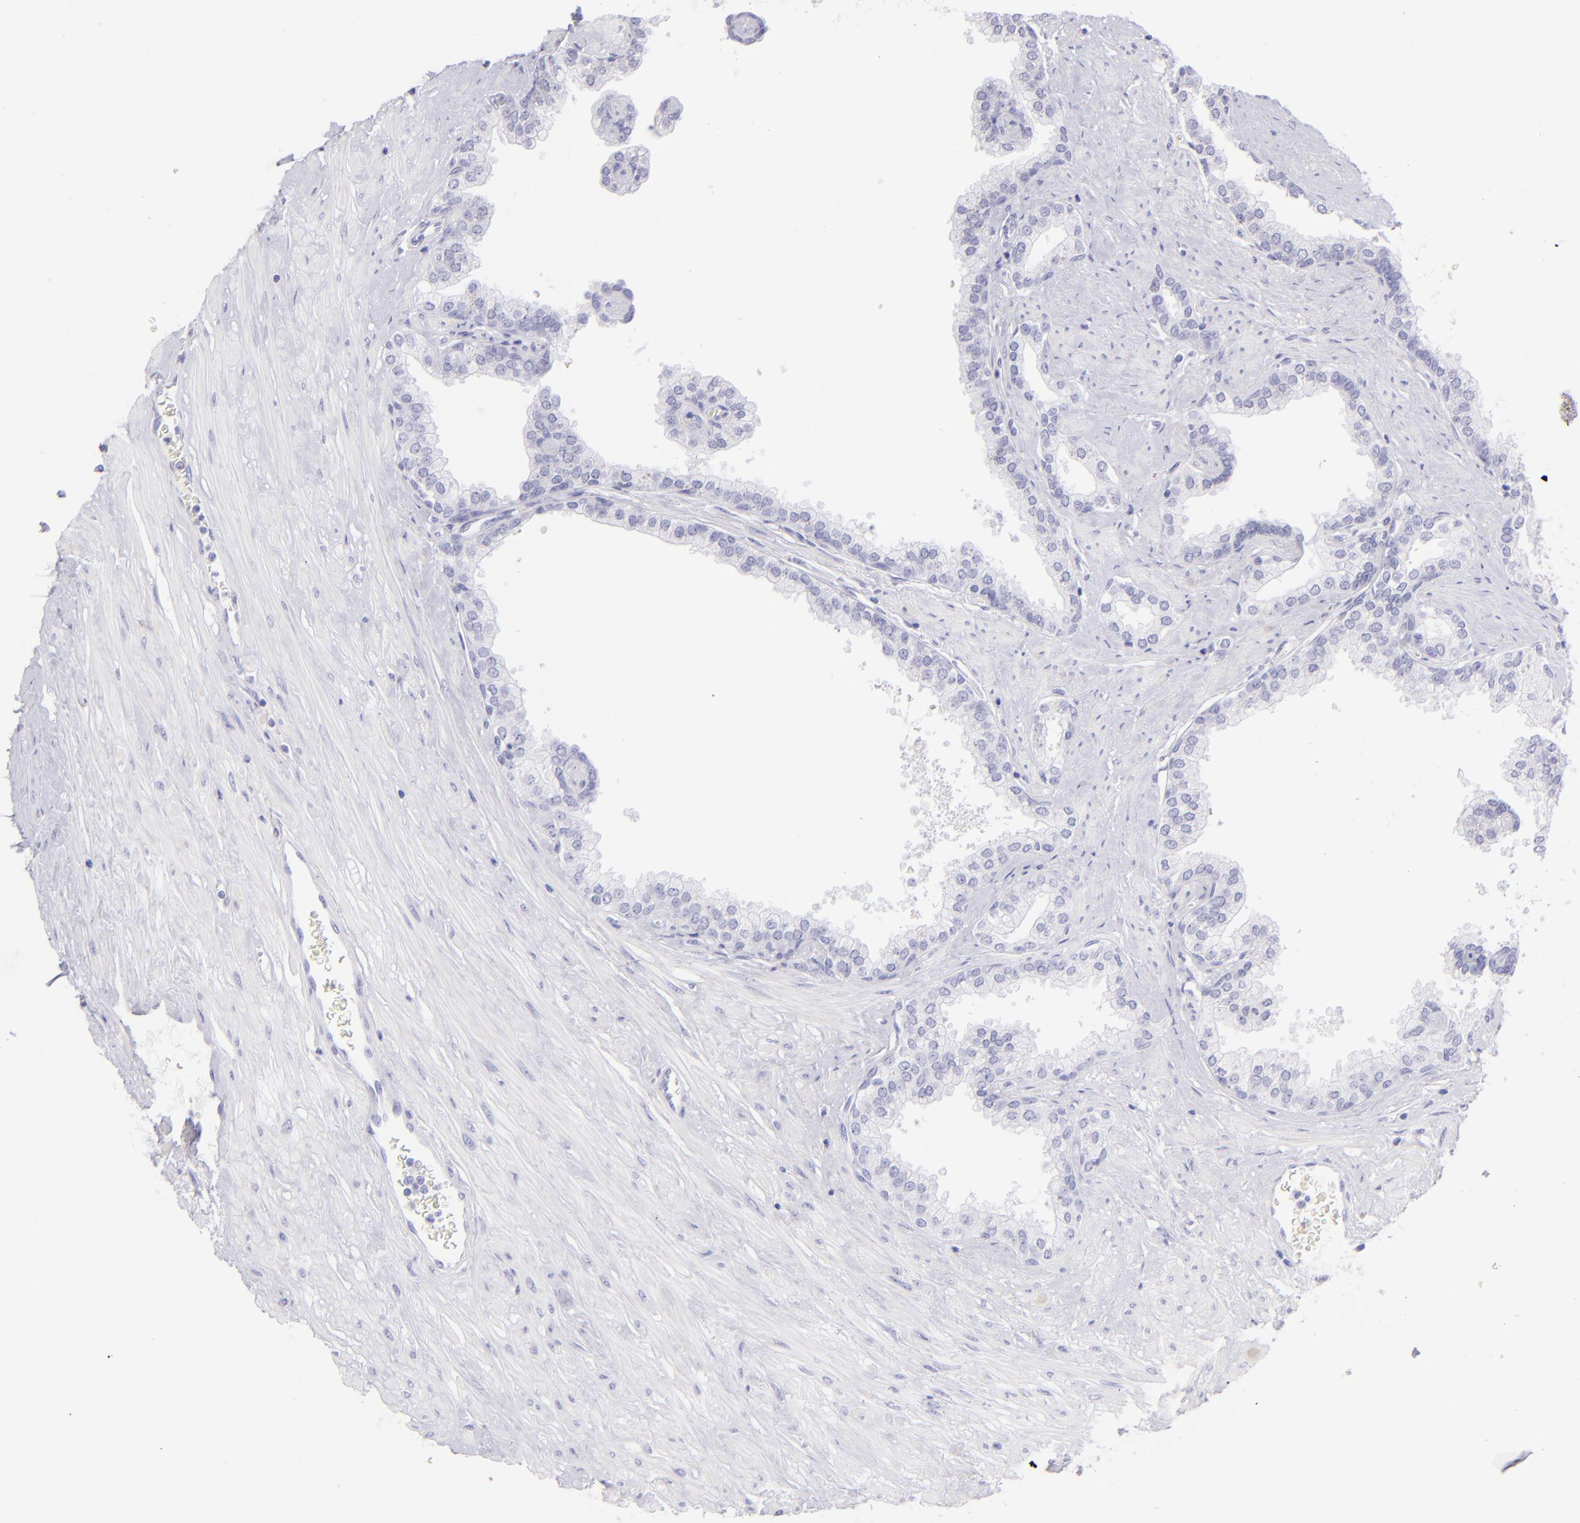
{"staining": {"intensity": "negative", "quantity": "none", "location": "none"}, "tissue": "prostate", "cell_type": "Glandular cells", "image_type": "normal", "snomed": [{"axis": "morphology", "description": "Normal tissue, NOS"}, {"axis": "topography", "description": "Prostate"}], "caption": "High power microscopy histopathology image of an IHC histopathology image of normal prostate, revealing no significant positivity in glandular cells.", "gene": "CD72", "patient": {"sex": "male", "age": 60}}